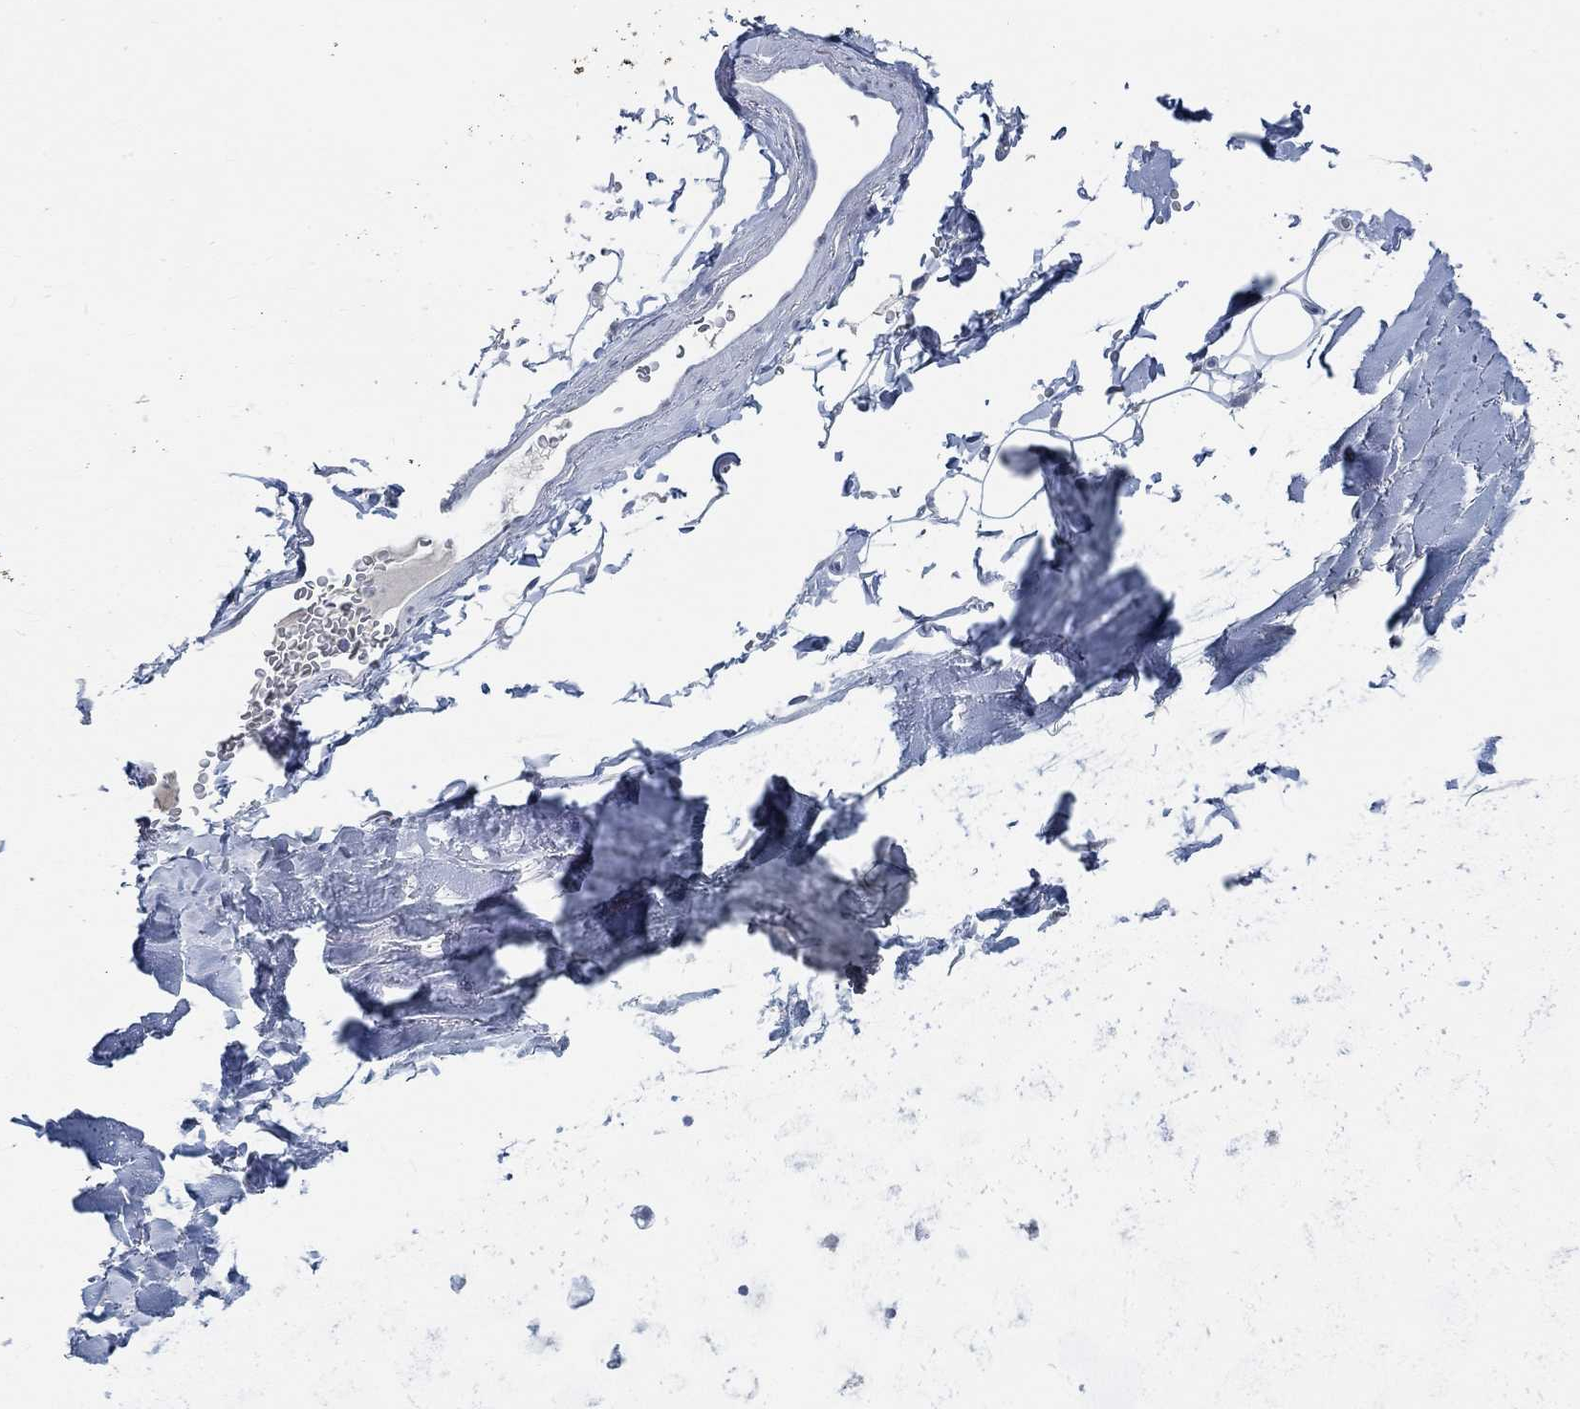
{"staining": {"intensity": "negative", "quantity": "none", "location": "none"}, "tissue": "adipose tissue", "cell_type": "Adipocytes", "image_type": "normal", "snomed": [{"axis": "morphology", "description": "Normal tissue, NOS"}, {"axis": "morphology", "description": "Squamous cell carcinoma, NOS"}, {"axis": "topography", "description": "Cartilage tissue"}, {"axis": "topography", "description": "Bronchus"}], "caption": "This is an immunohistochemistry histopathology image of benign human adipose tissue. There is no positivity in adipocytes.", "gene": "TEKT4", "patient": {"sex": "male", "age": 72}}